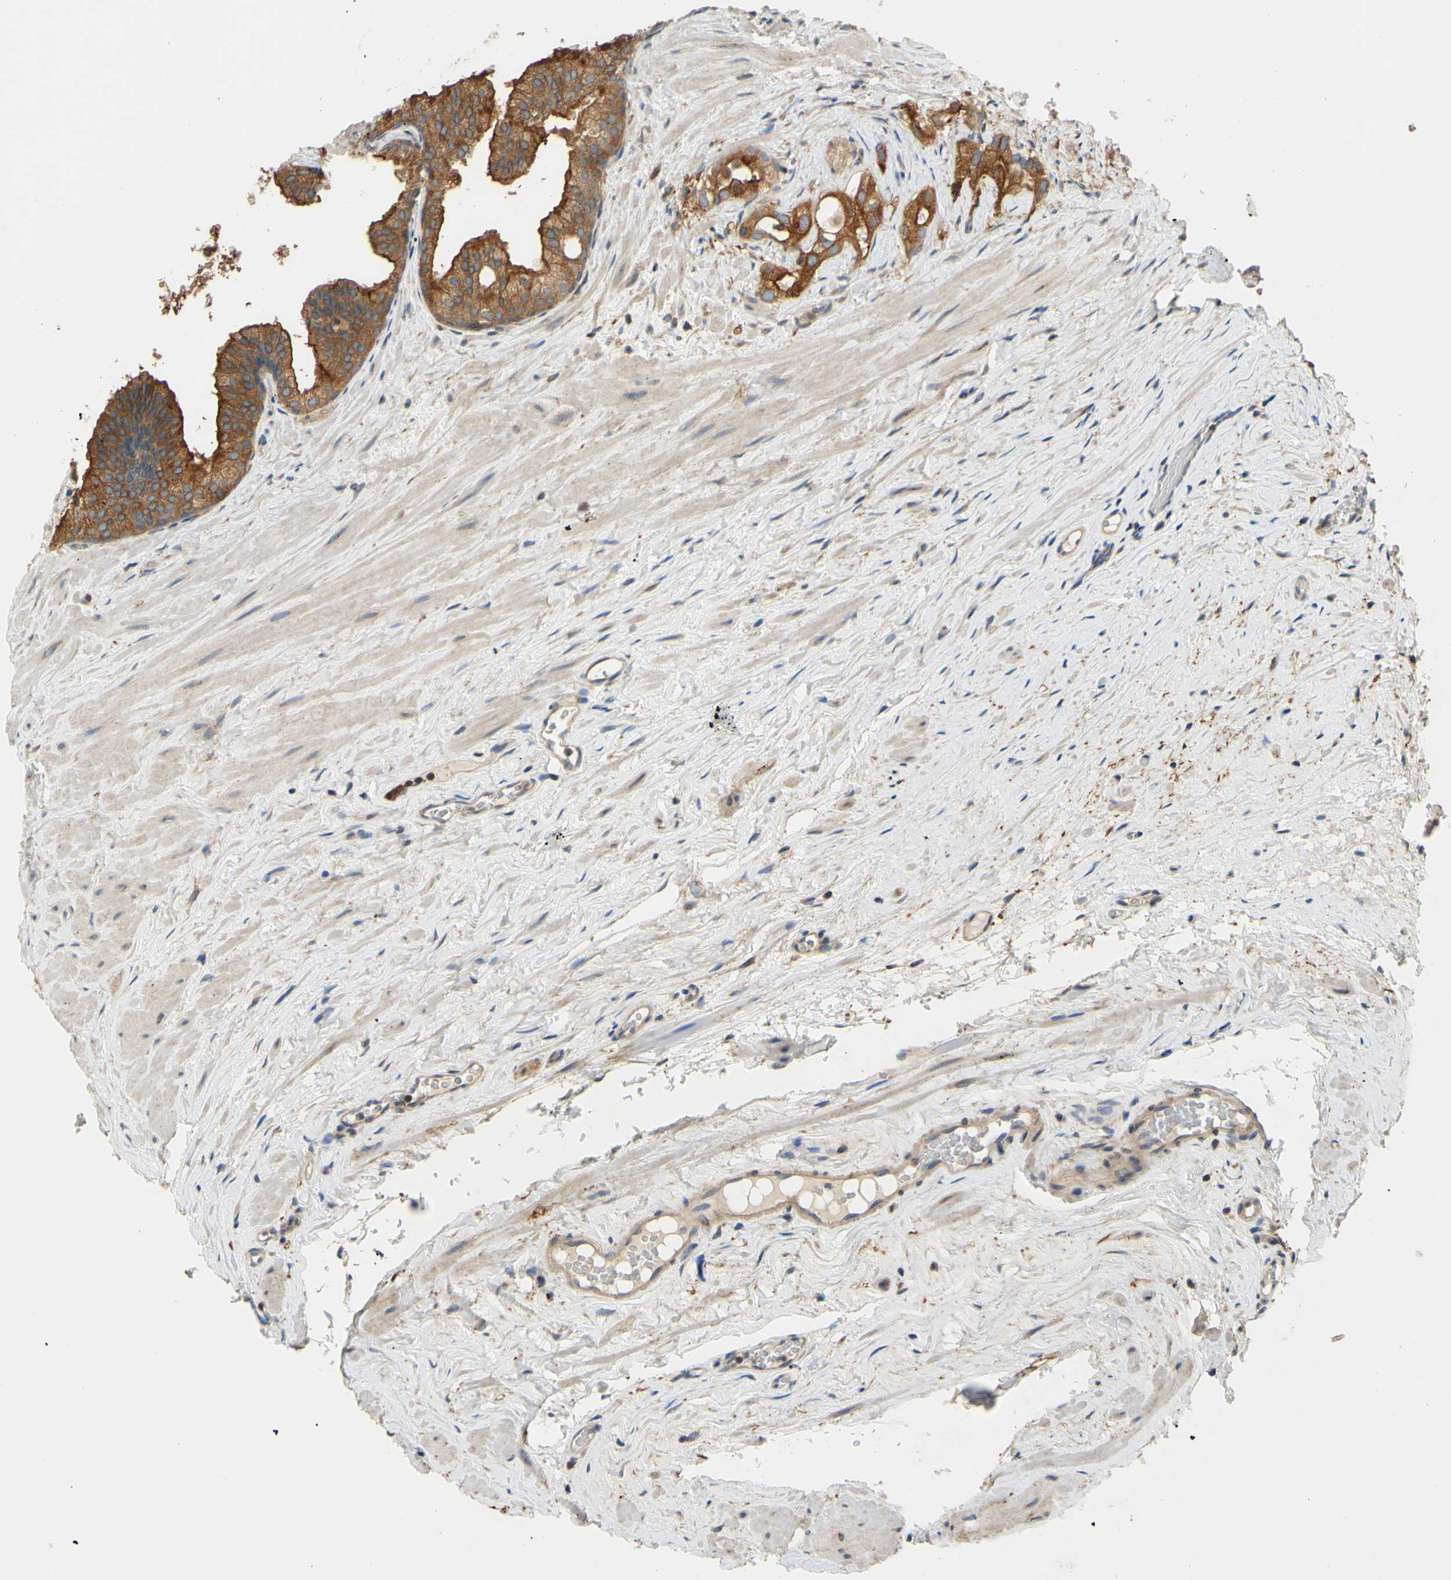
{"staining": {"intensity": "moderate", "quantity": ">75%", "location": "cytoplasmic/membranous"}, "tissue": "prostate cancer", "cell_type": "Tumor cells", "image_type": "cancer", "snomed": [{"axis": "morphology", "description": "Adenocarcinoma, Low grade"}, {"axis": "topography", "description": "Prostate"}], "caption": "DAB immunohistochemical staining of prostate cancer reveals moderate cytoplasmic/membranous protein staining in about >75% of tumor cells. (brown staining indicates protein expression, while blue staining denotes nuclei).", "gene": "POR", "patient": {"sex": "male", "age": 59}}